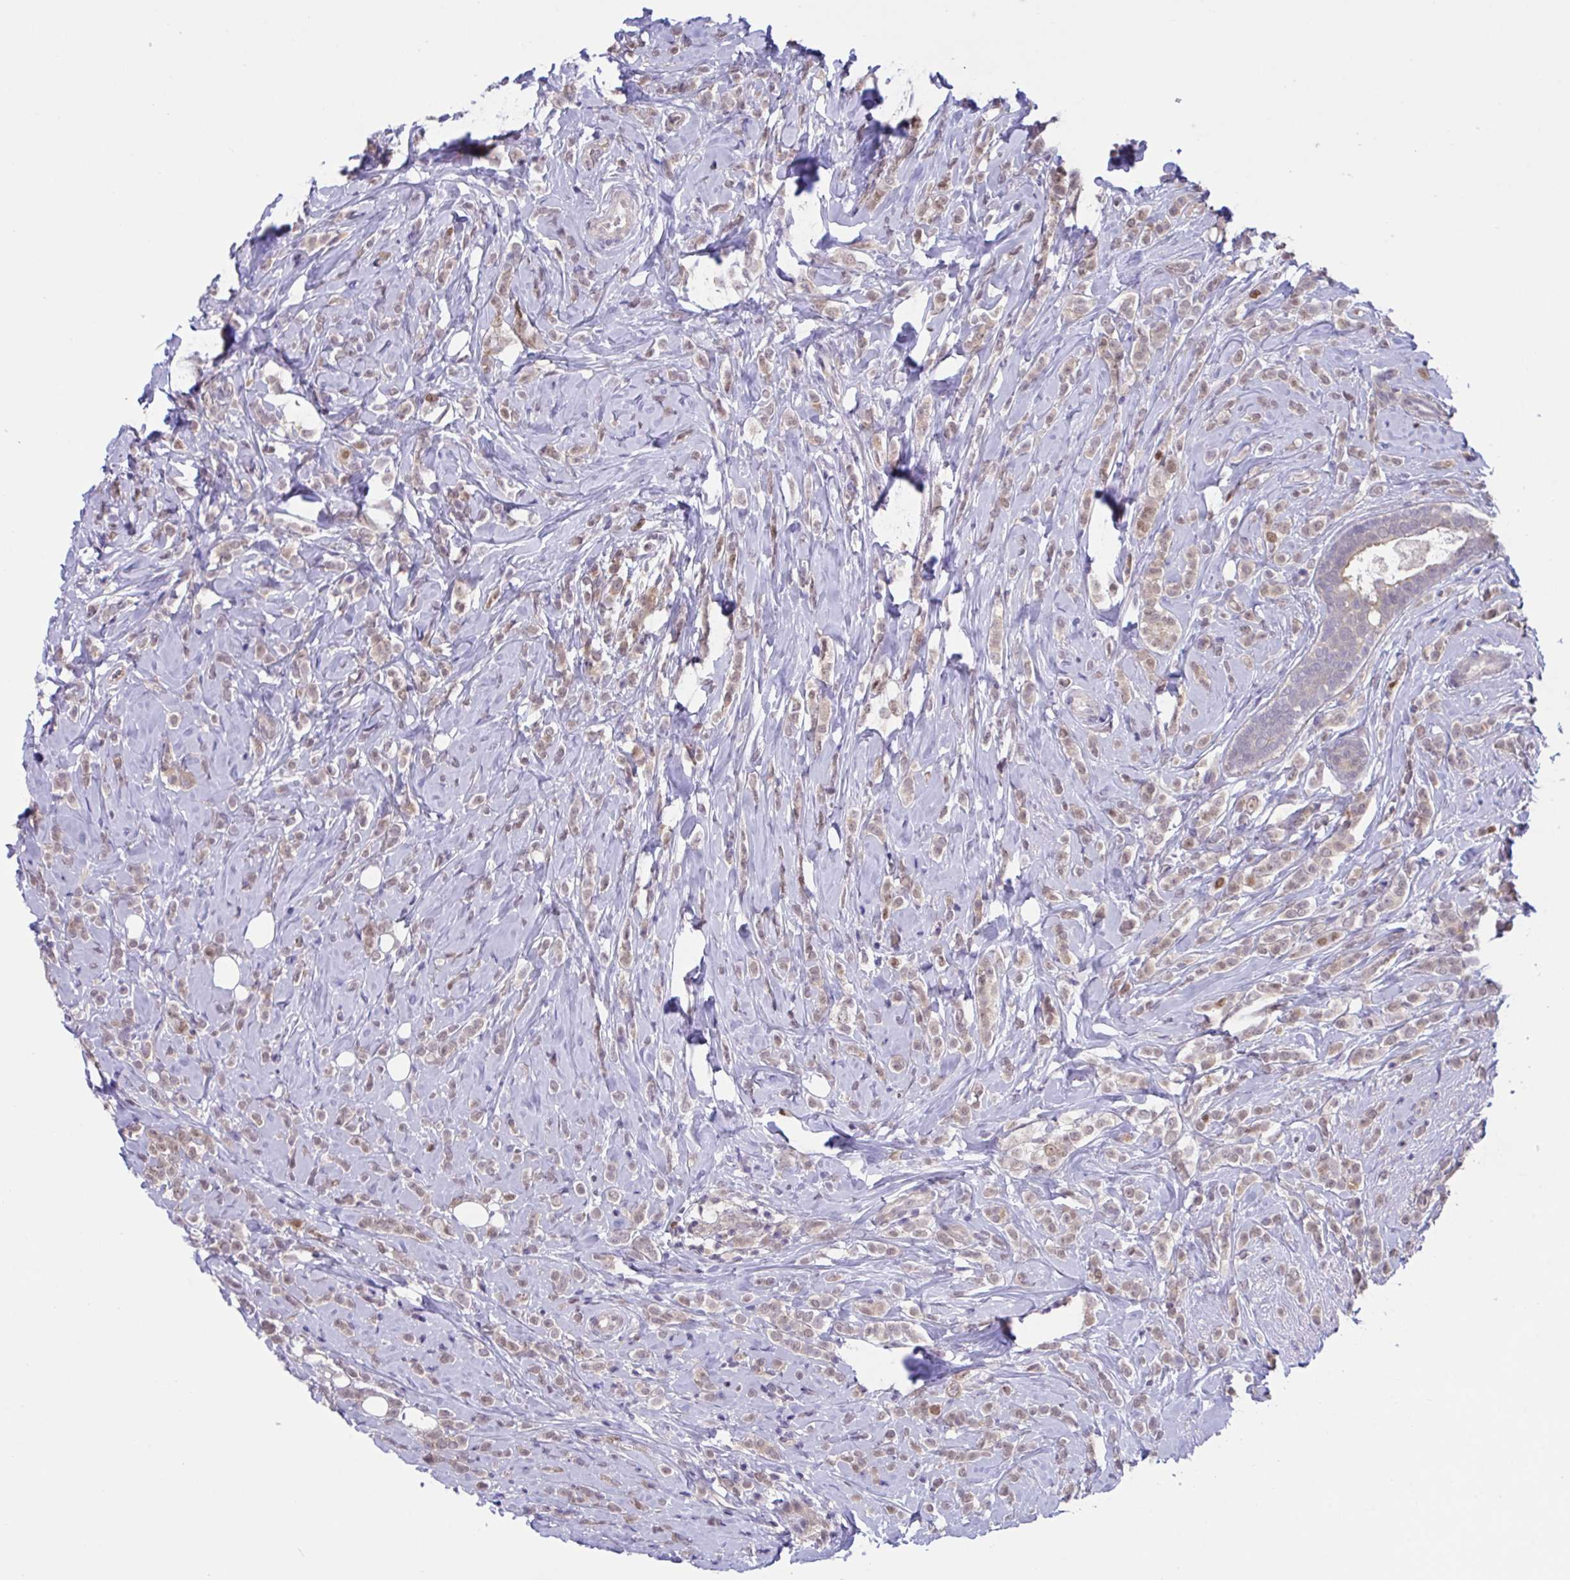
{"staining": {"intensity": "weak", "quantity": ">75%", "location": "nuclear"}, "tissue": "breast cancer", "cell_type": "Tumor cells", "image_type": "cancer", "snomed": [{"axis": "morphology", "description": "Lobular carcinoma"}, {"axis": "topography", "description": "Breast"}], "caption": "About >75% of tumor cells in human breast cancer reveal weak nuclear protein staining as visualized by brown immunohistochemical staining.", "gene": "ZNF444", "patient": {"sex": "female", "age": 49}}